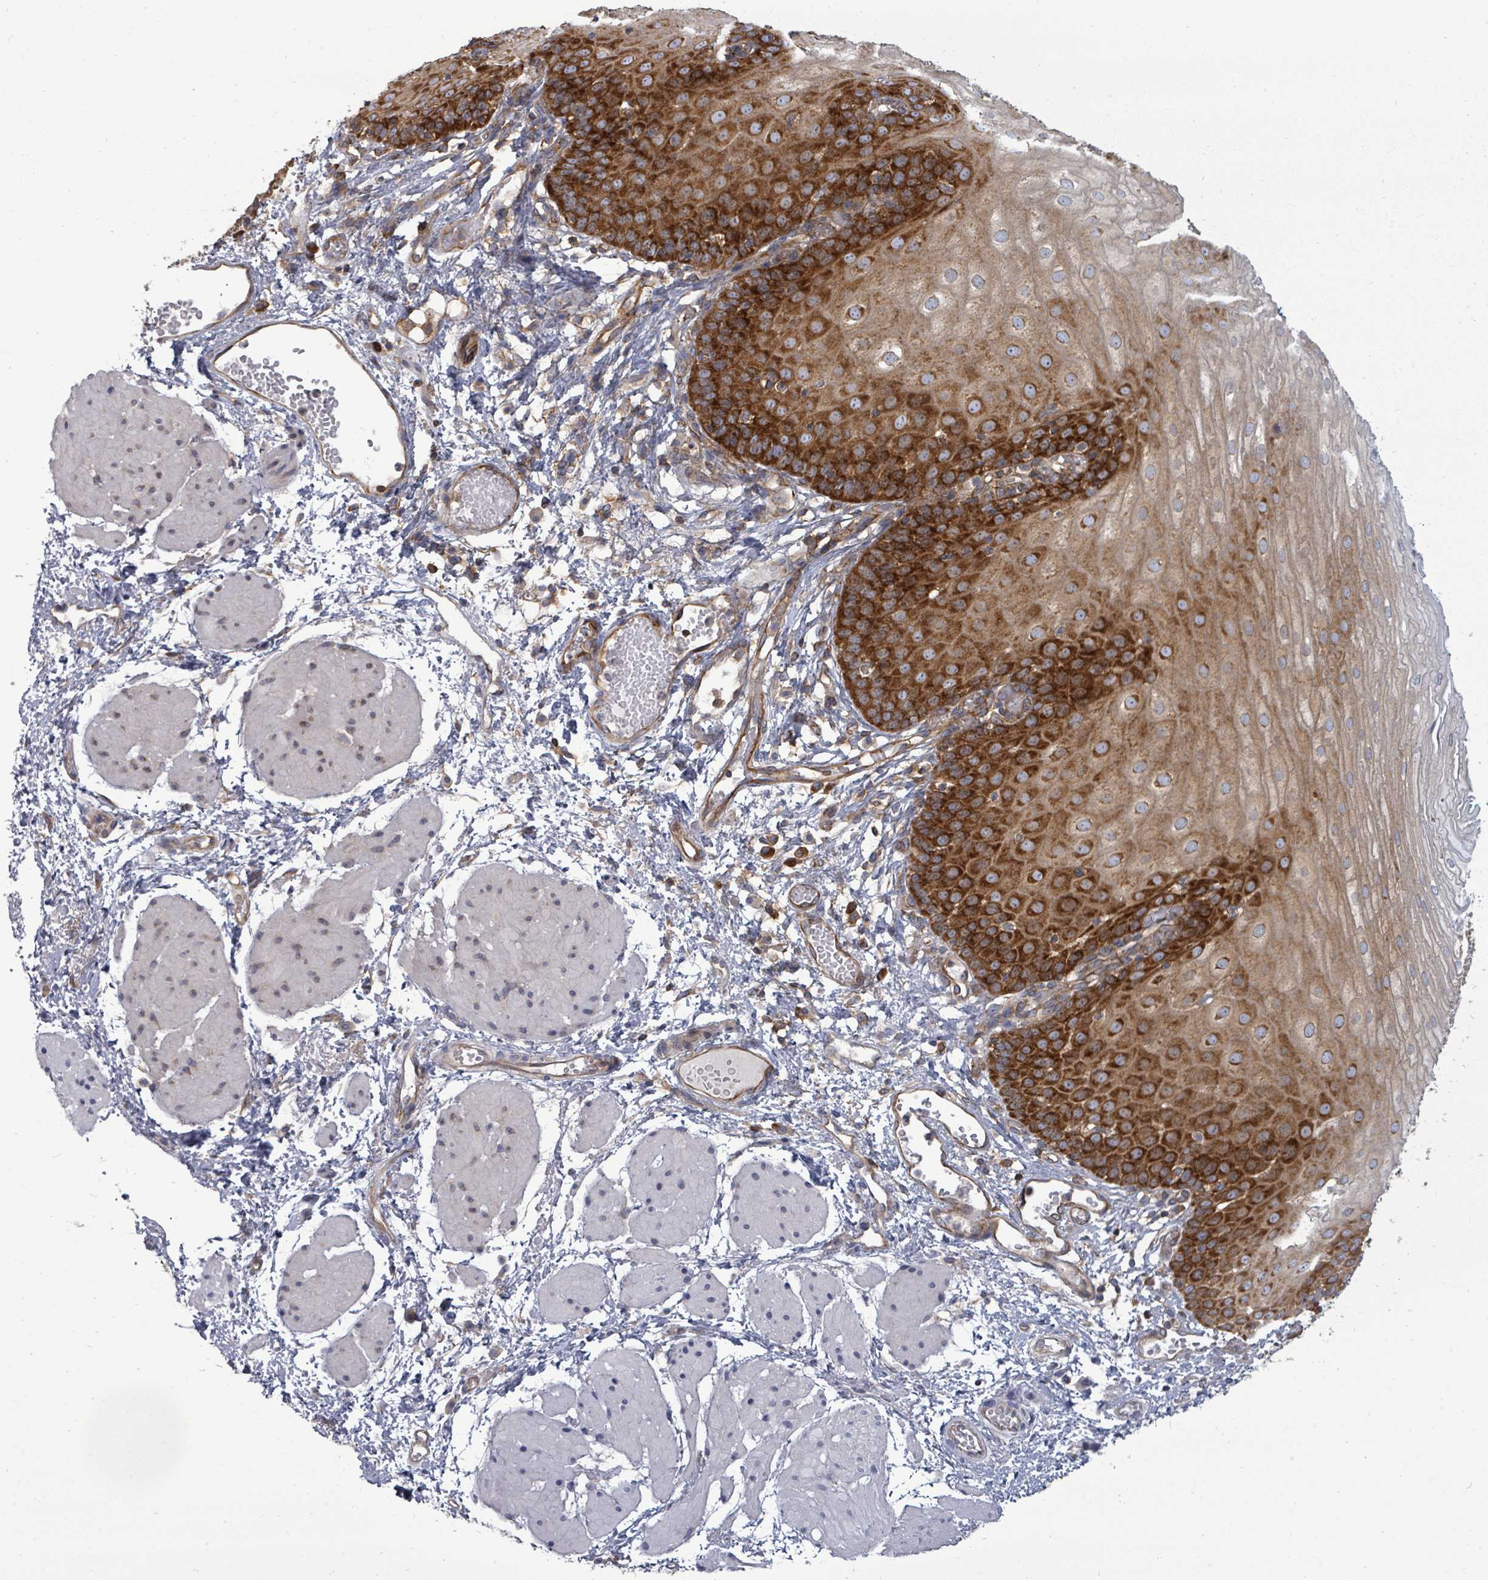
{"staining": {"intensity": "strong", "quantity": "25%-75%", "location": "cytoplasmic/membranous"}, "tissue": "esophagus", "cell_type": "Squamous epithelial cells", "image_type": "normal", "snomed": [{"axis": "morphology", "description": "Normal tissue, NOS"}, {"axis": "topography", "description": "Esophagus"}], "caption": "High-power microscopy captured an immunohistochemistry (IHC) micrograph of unremarkable esophagus, revealing strong cytoplasmic/membranous expression in approximately 25%-75% of squamous epithelial cells.", "gene": "EIF3CL", "patient": {"sex": "male", "age": 69}}